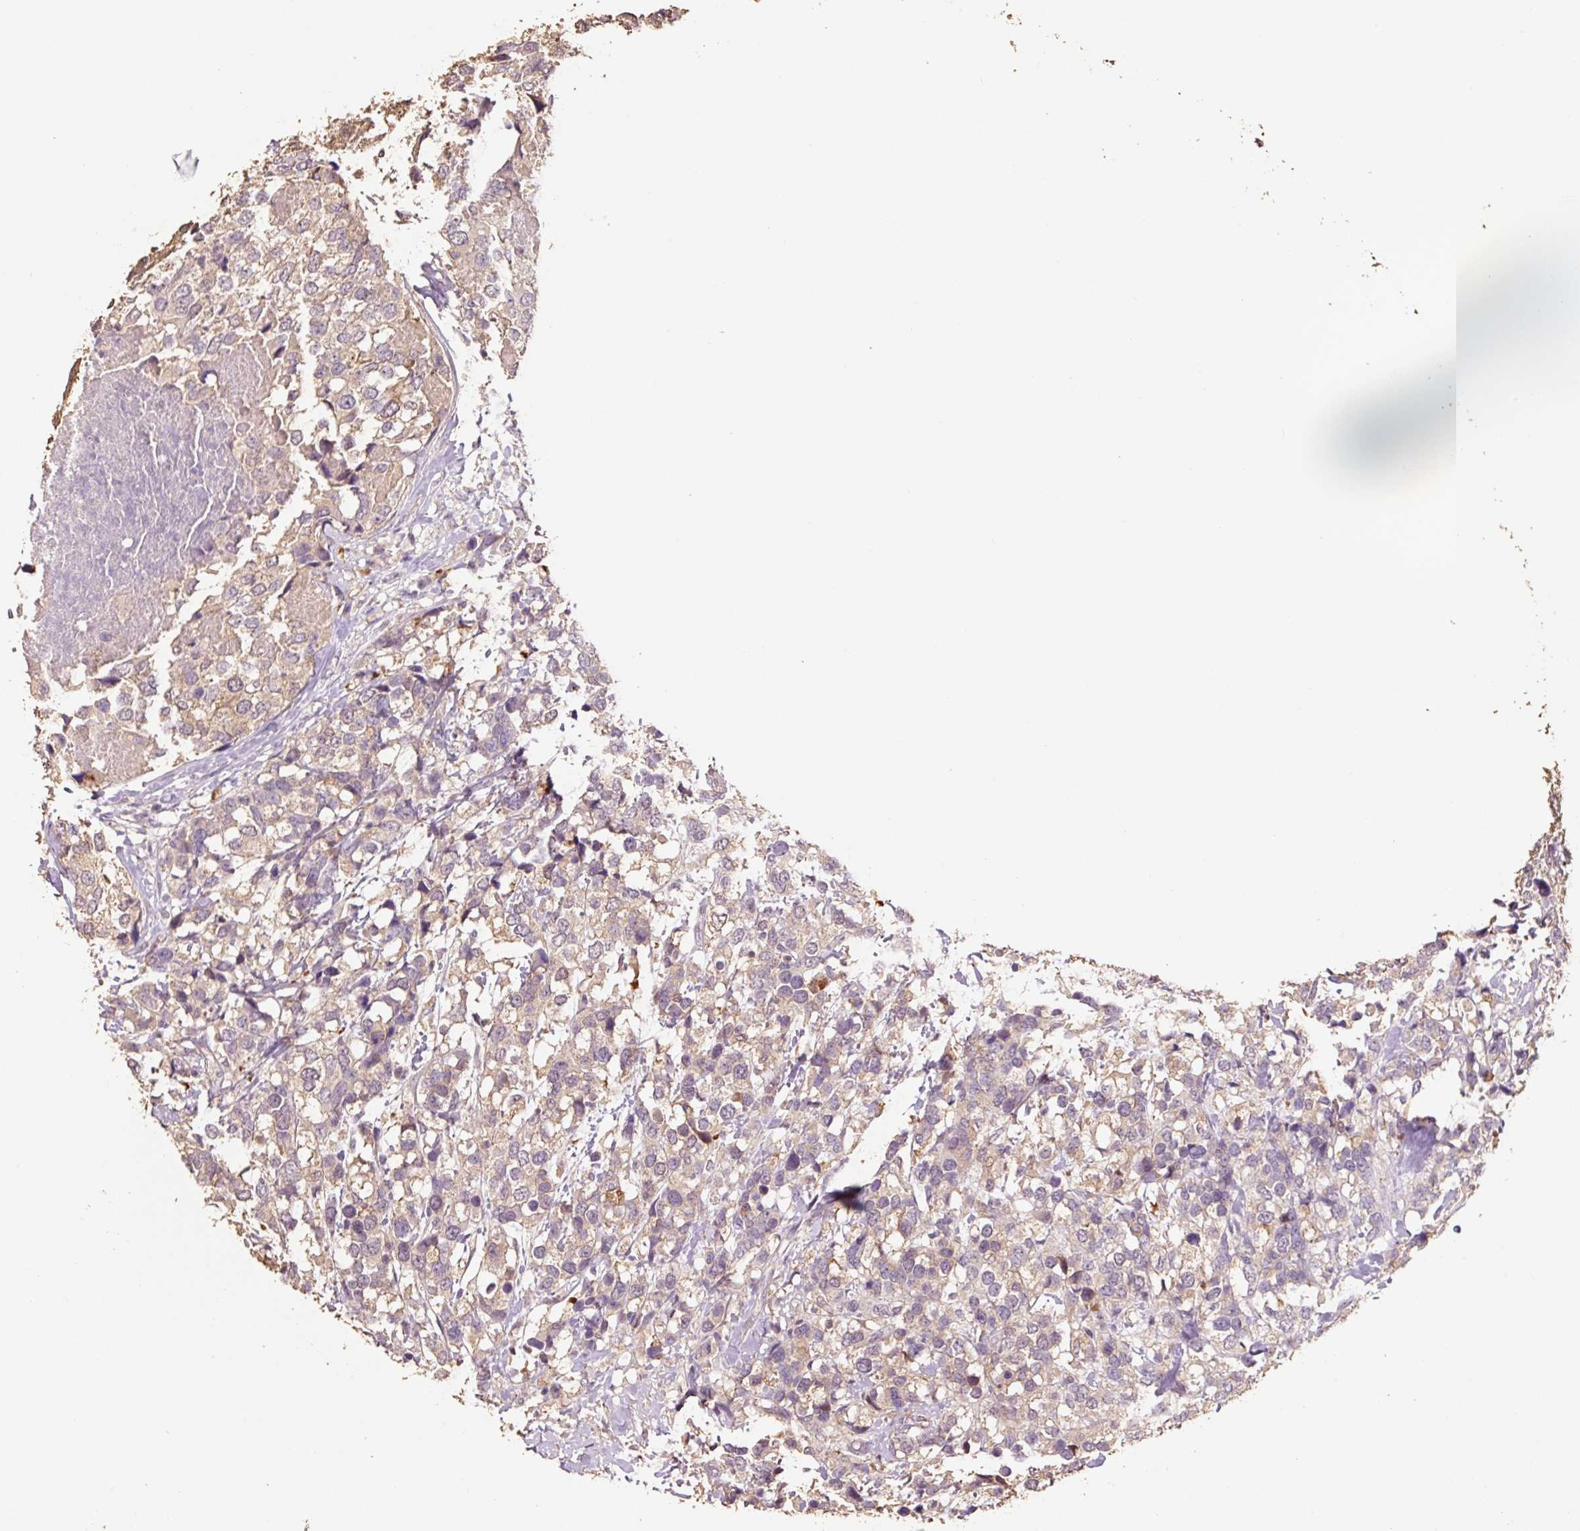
{"staining": {"intensity": "moderate", "quantity": "25%-75%", "location": "cytoplasmic/membranous"}, "tissue": "breast cancer", "cell_type": "Tumor cells", "image_type": "cancer", "snomed": [{"axis": "morphology", "description": "Lobular carcinoma"}, {"axis": "topography", "description": "Breast"}], "caption": "Breast cancer (lobular carcinoma) stained with DAB (3,3'-diaminobenzidine) IHC displays medium levels of moderate cytoplasmic/membranous staining in about 25%-75% of tumor cells. (Brightfield microscopy of DAB IHC at high magnification).", "gene": "HERC2", "patient": {"sex": "female", "age": 59}}